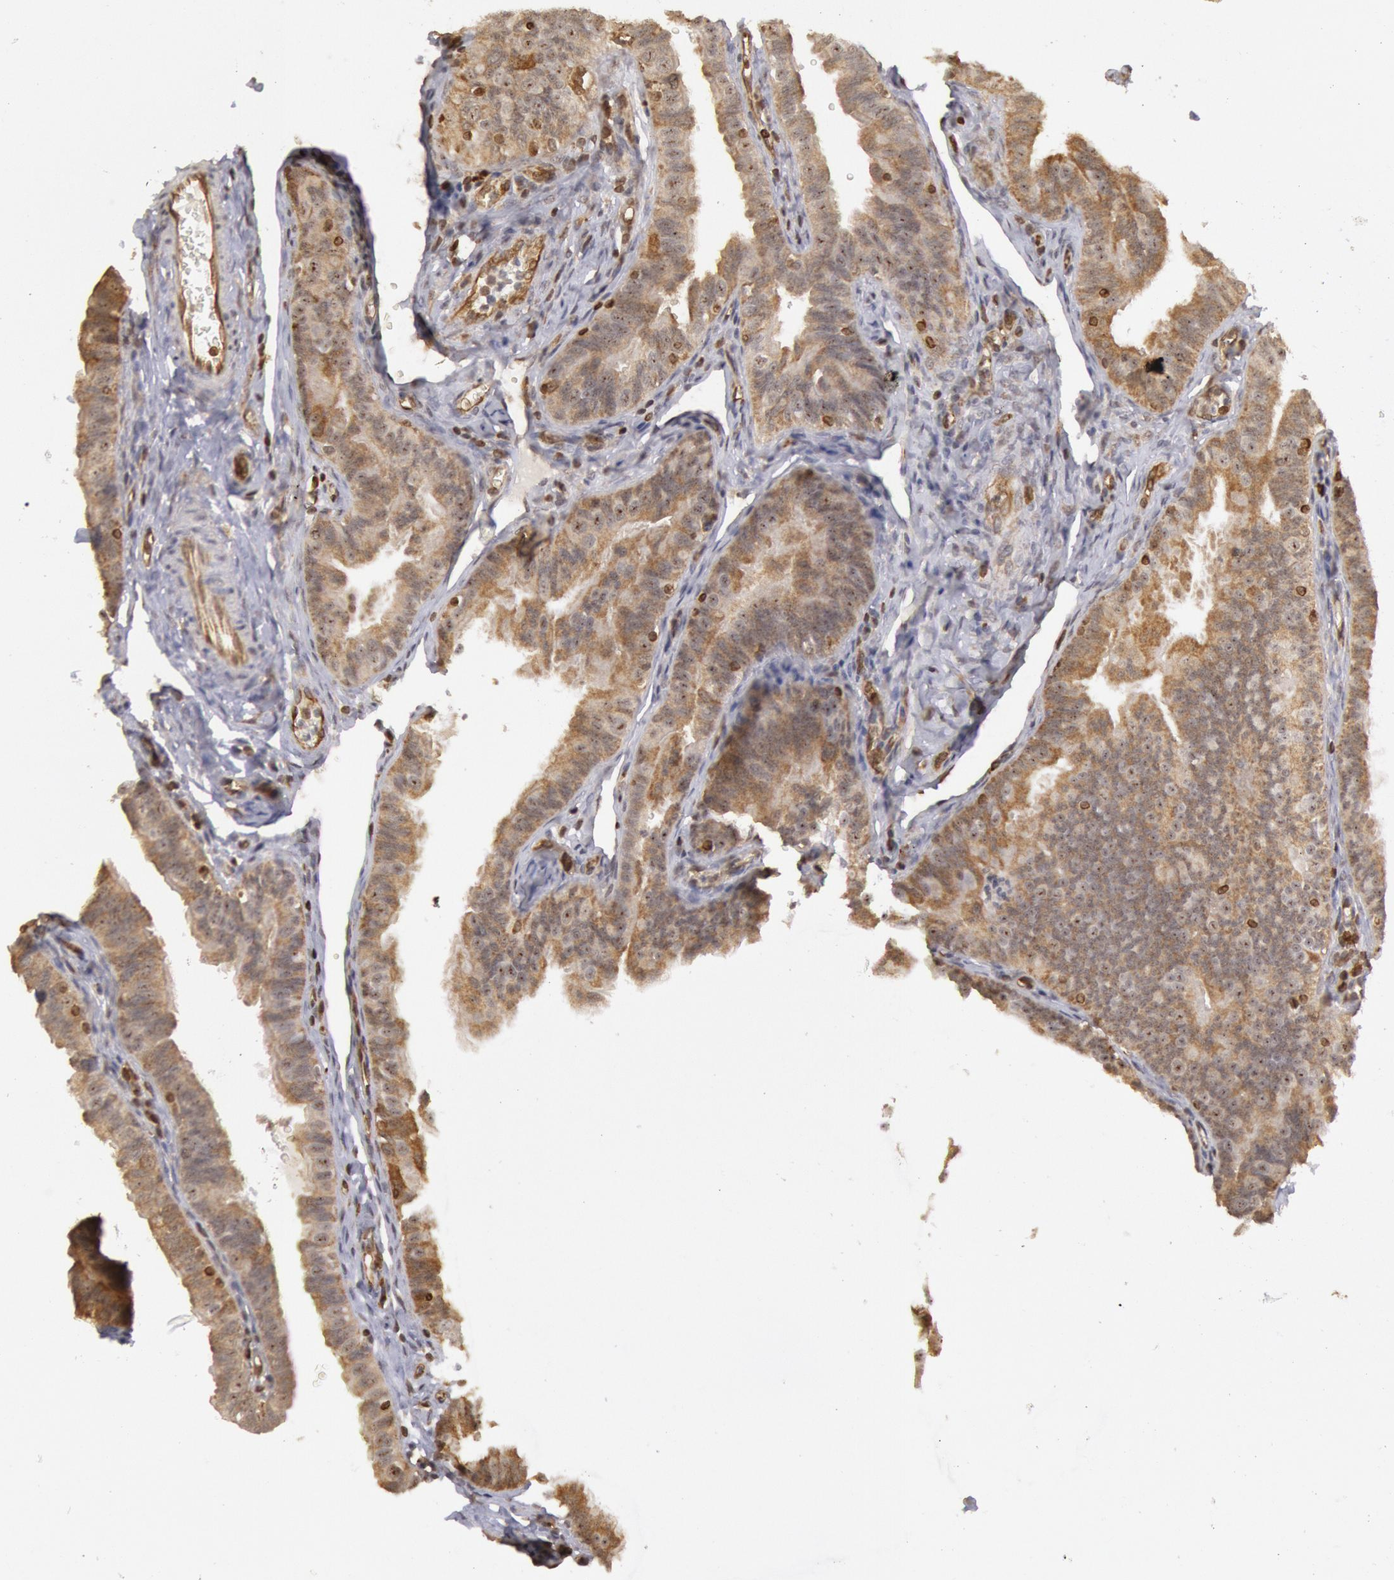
{"staining": {"intensity": "weak", "quantity": "<25%", "location": "cytoplasmic/membranous"}, "tissue": "fallopian tube", "cell_type": "Glandular cells", "image_type": "normal", "snomed": [{"axis": "morphology", "description": "Normal tissue, NOS"}, {"axis": "topography", "description": "Fallopian tube"}, {"axis": "topography", "description": "Ovary"}], "caption": "Human fallopian tube stained for a protein using immunohistochemistry (IHC) exhibits no positivity in glandular cells.", "gene": "ENSG00000250264", "patient": {"sex": "female", "age": 51}}